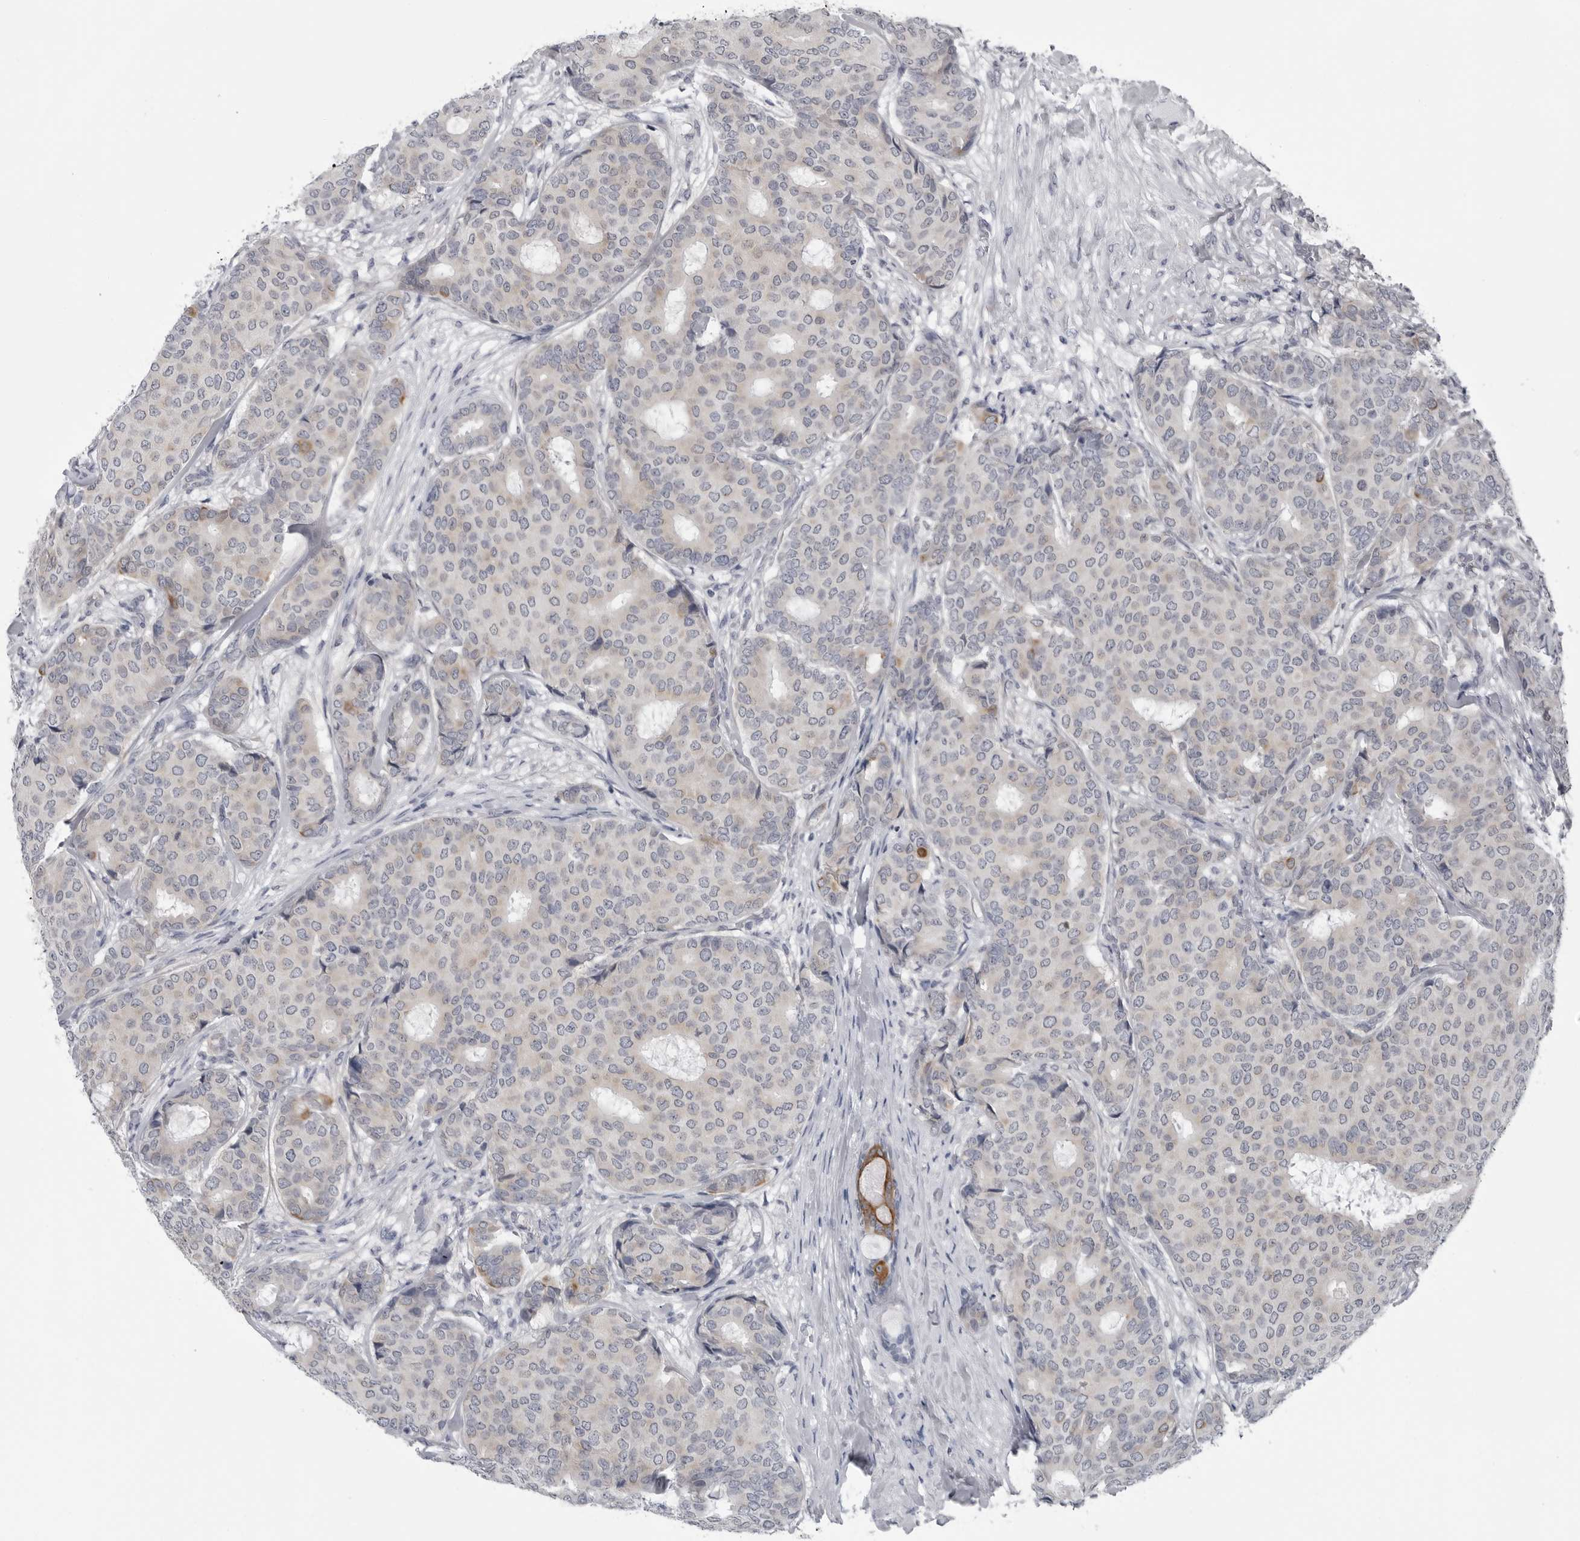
{"staining": {"intensity": "moderate", "quantity": "<25%", "location": "cytoplasmic/membranous"}, "tissue": "breast cancer", "cell_type": "Tumor cells", "image_type": "cancer", "snomed": [{"axis": "morphology", "description": "Duct carcinoma"}, {"axis": "topography", "description": "Breast"}], "caption": "Moderate cytoplasmic/membranous expression is identified in approximately <25% of tumor cells in infiltrating ductal carcinoma (breast).", "gene": "MYOC", "patient": {"sex": "female", "age": 75}}